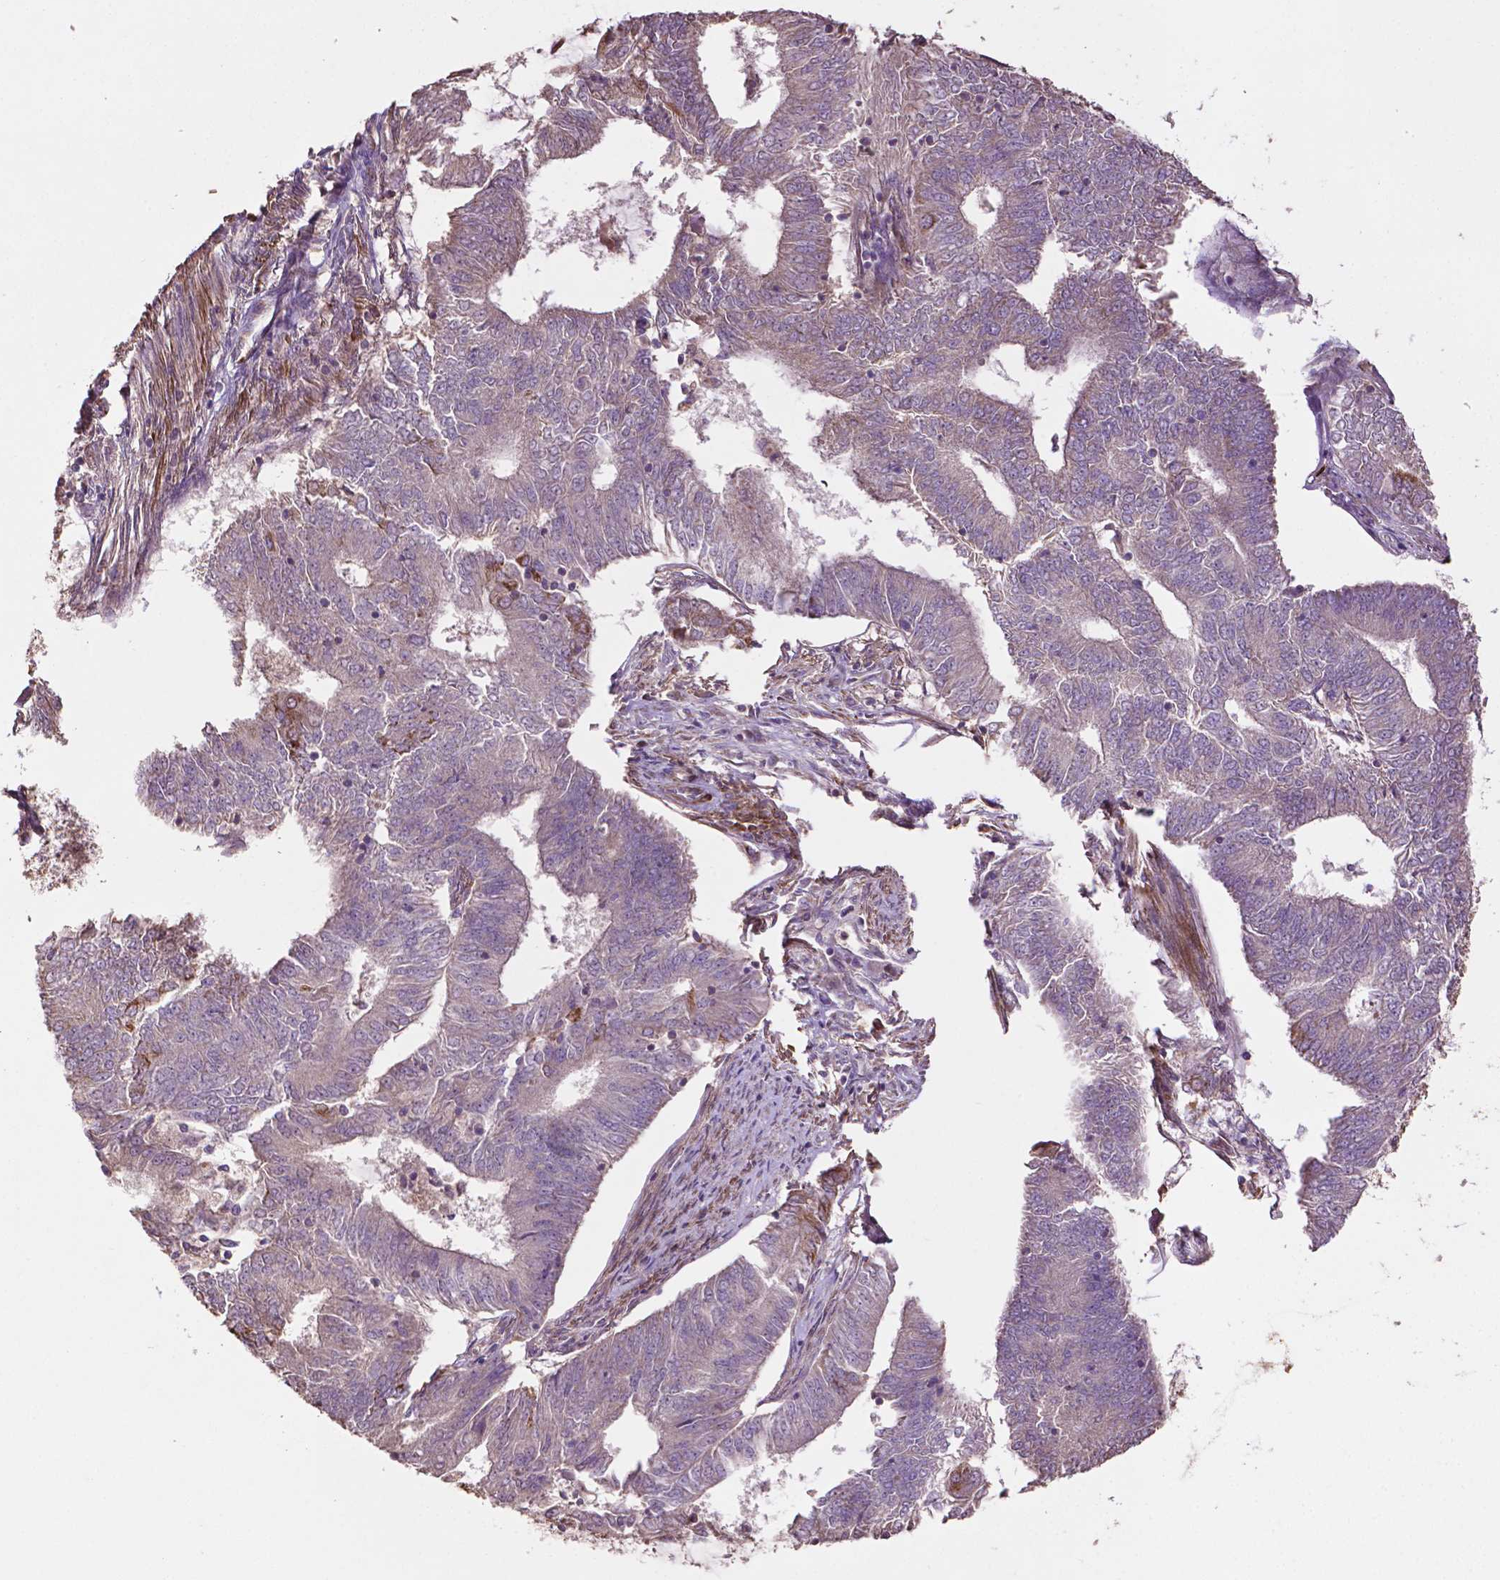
{"staining": {"intensity": "moderate", "quantity": "25%-75%", "location": "cytoplasmic/membranous"}, "tissue": "endometrial cancer", "cell_type": "Tumor cells", "image_type": "cancer", "snomed": [{"axis": "morphology", "description": "Adenocarcinoma, NOS"}, {"axis": "topography", "description": "Endometrium"}], "caption": "Protein analysis of endometrial cancer tissue reveals moderate cytoplasmic/membranous staining in approximately 25%-75% of tumor cells.", "gene": "LRR1", "patient": {"sex": "female", "age": 62}}